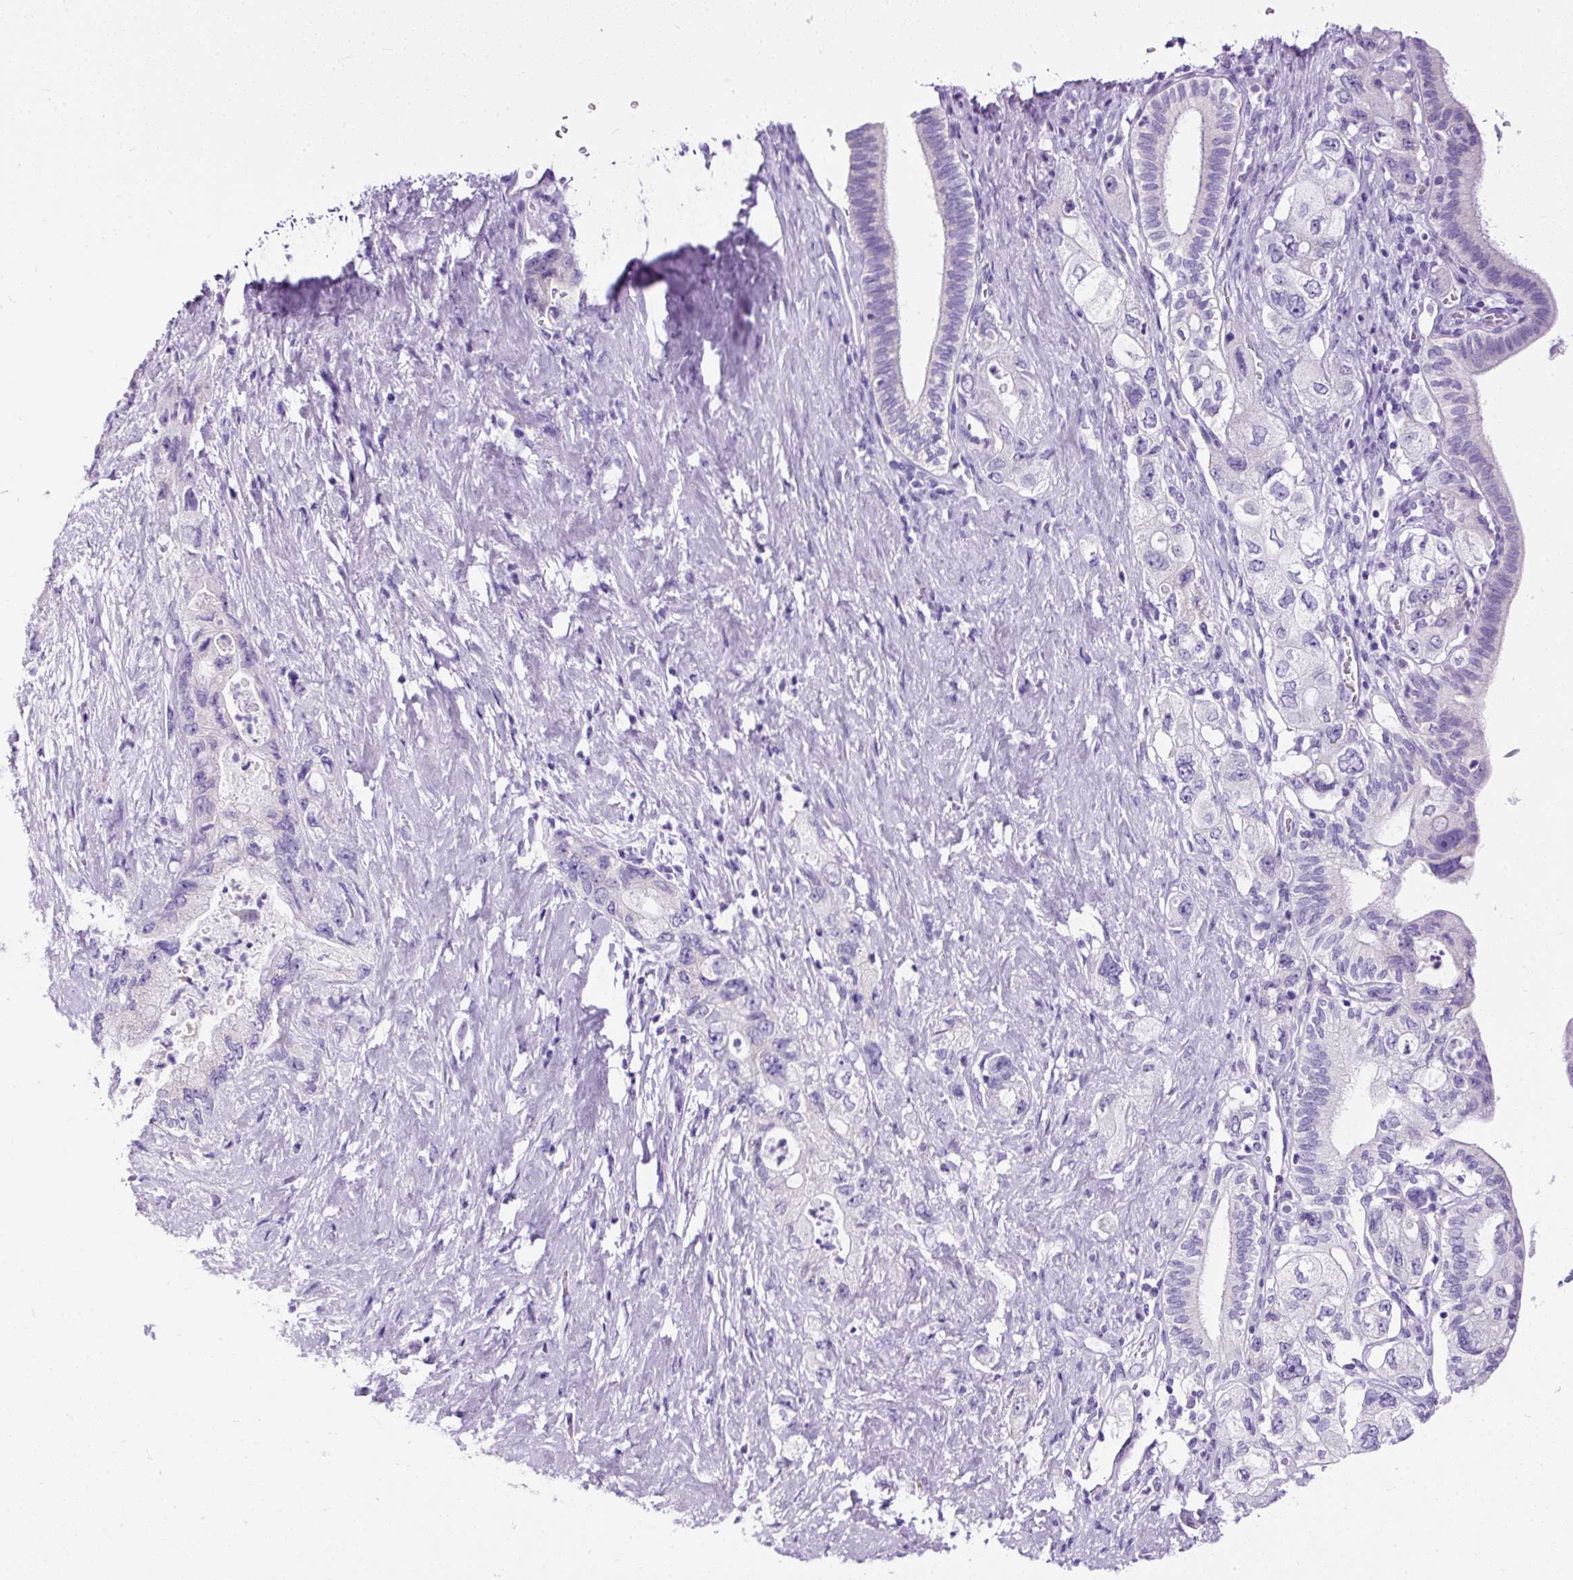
{"staining": {"intensity": "negative", "quantity": "none", "location": "none"}, "tissue": "pancreatic cancer", "cell_type": "Tumor cells", "image_type": "cancer", "snomed": [{"axis": "morphology", "description": "Adenocarcinoma, NOS"}, {"axis": "topography", "description": "Pancreas"}], "caption": "High power microscopy histopathology image of an IHC micrograph of pancreatic adenocarcinoma, revealing no significant expression in tumor cells.", "gene": "STOX2", "patient": {"sex": "female", "age": 73}}